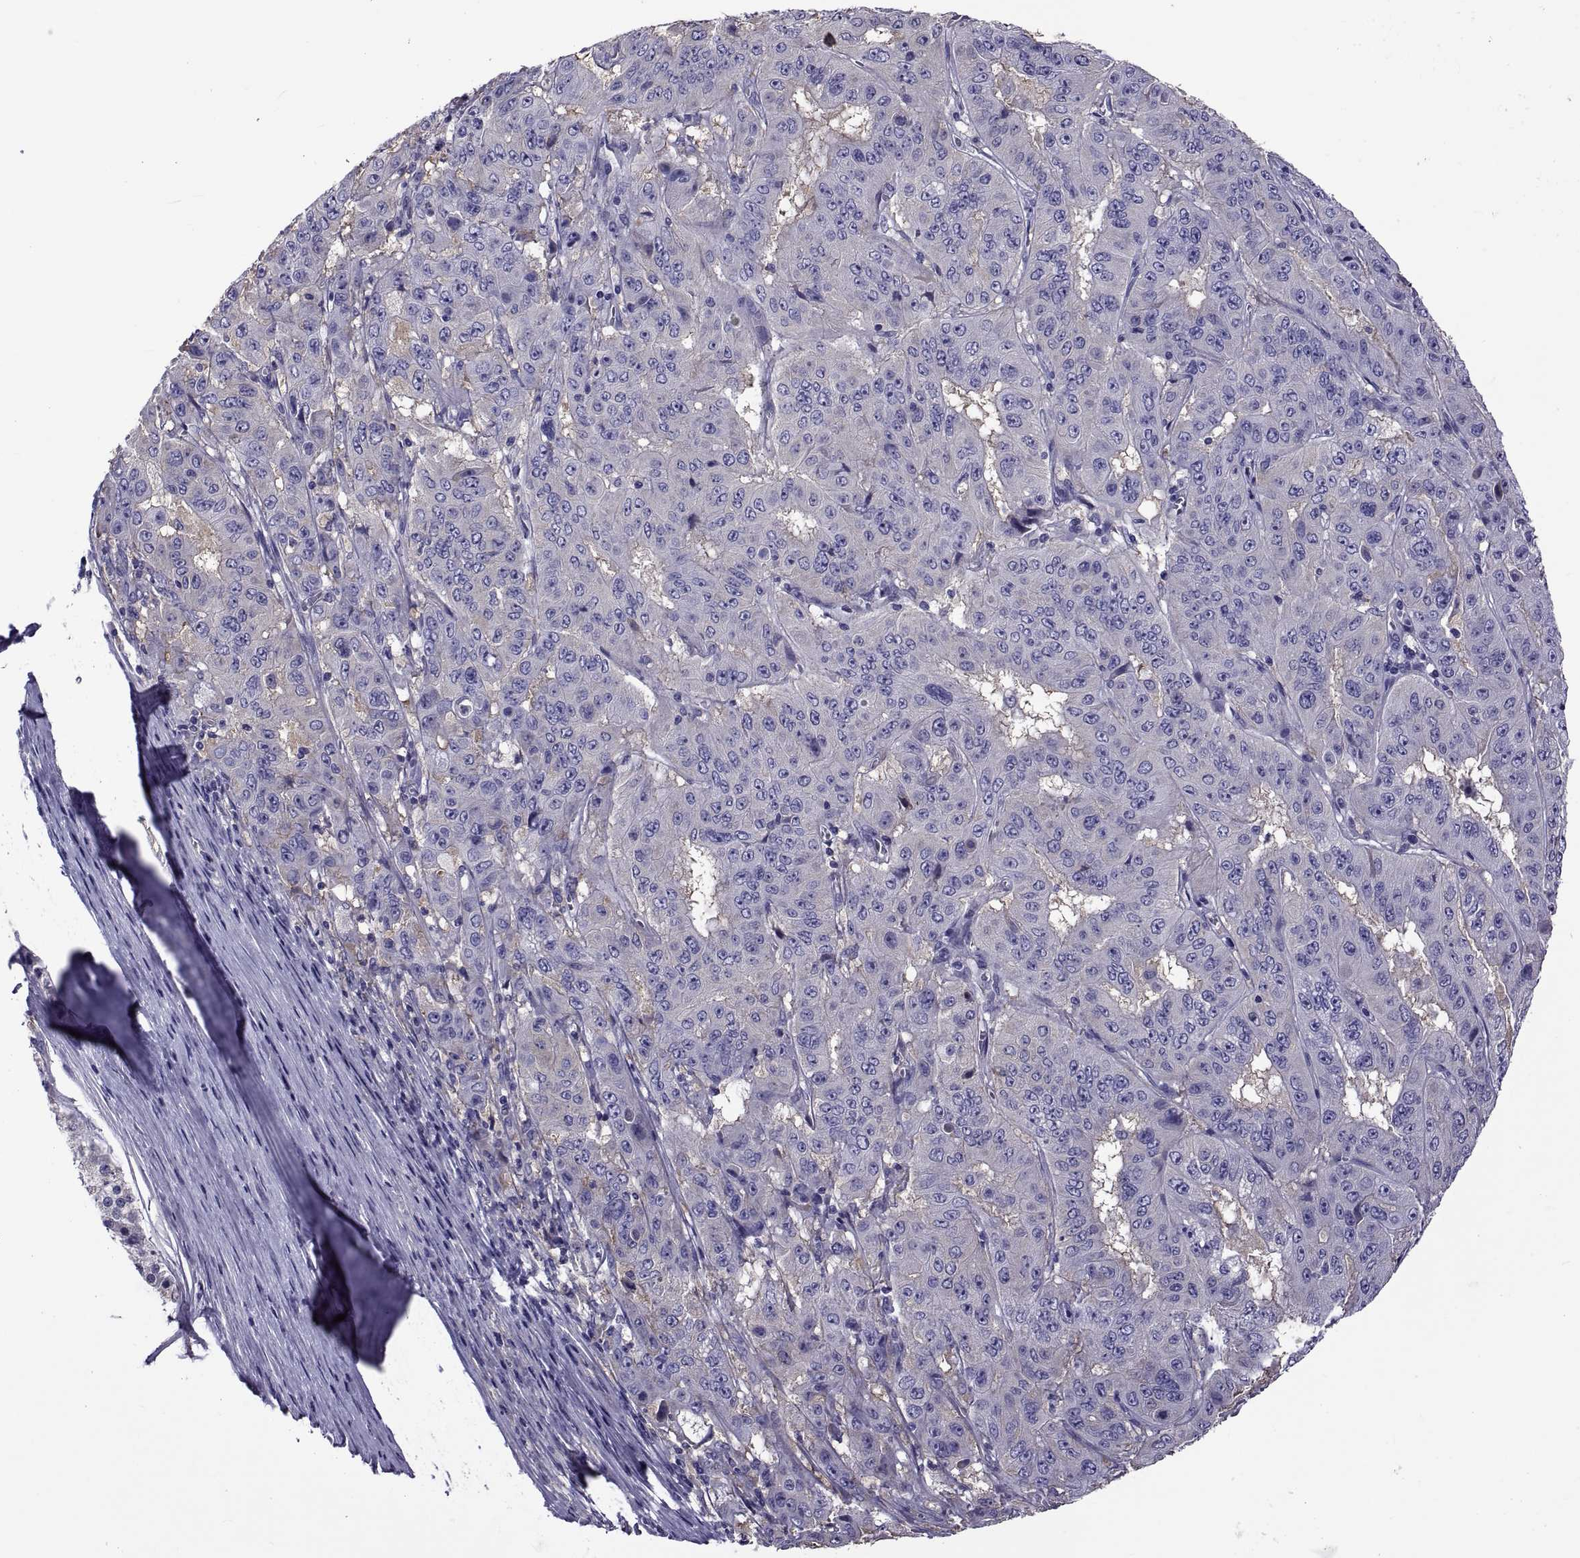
{"staining": {"intensity": "negative", "quantity": "none", "location": "none"}, "tissue": "pancreatic cancer", "cell_type": "Tumor cells", "image_type": "cancer", "snomed": [{"axis": "morphology", "description": "Adenocarcinoma, NOS"}, {"axis": "topography", "description": "Pancreas"}], "caption": "Pancreatic cancer (adenocarcinoma) stained for a protein using IHC demonstrates no positivity tumor cells.", "gene": "TMC3", "patient": {"sex": "male", "age": 63}}